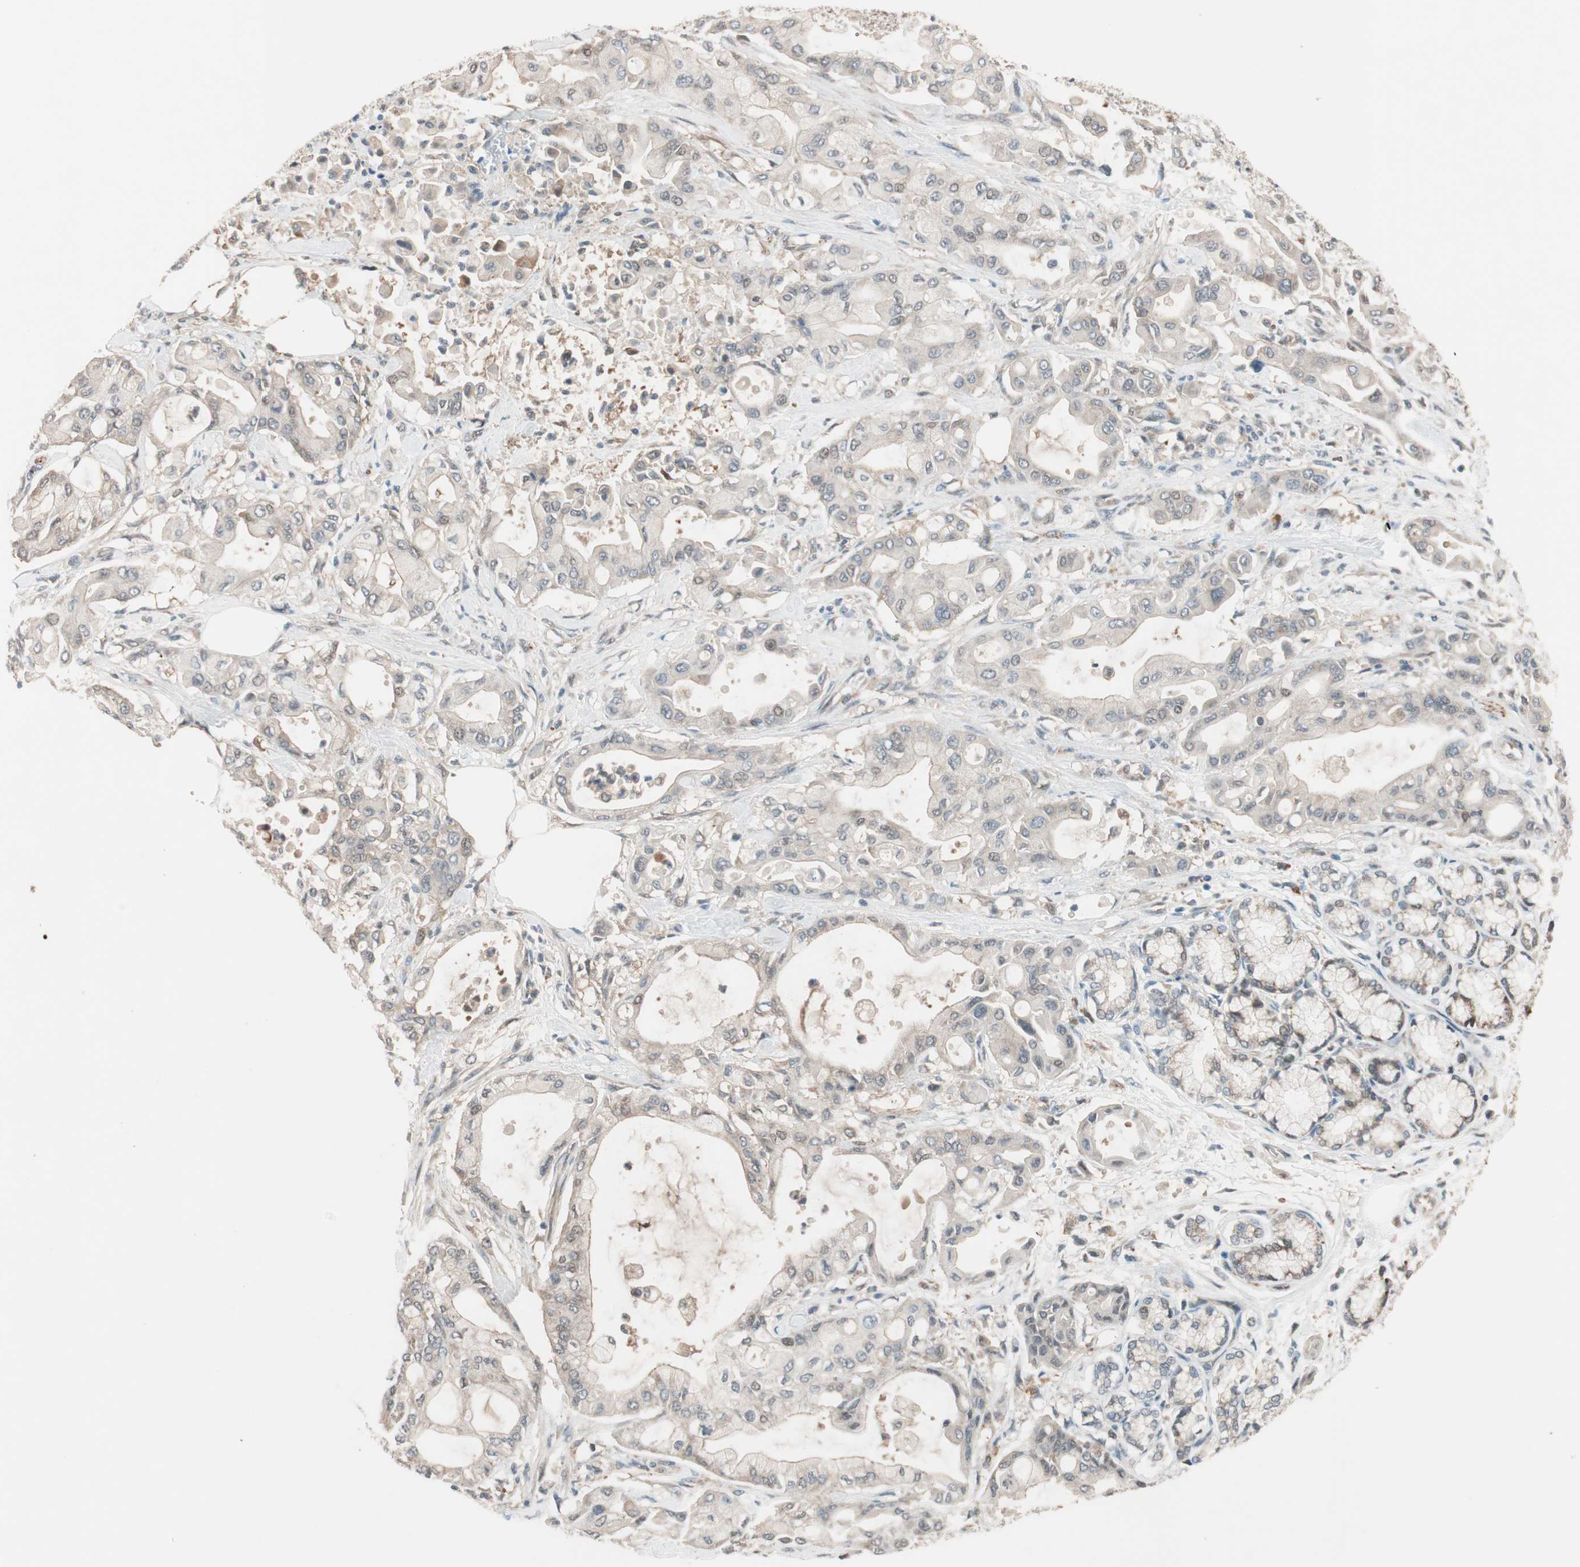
{"staining": {"intensity": "weak", "quantity": "<25%", "location": "cytoplasmic/membranous"}, "tissue": "pancreatic cancer", "cell_type": "Tumor cells", "image_type": "cancer", "snomed": [{"axis": "morphology", "description": "Adenocarcinoma, NOS"}, {"axis": "morphology", "description": "Adenocarcinoma, metastatic, NOS"}, {"axis": "topography", "description": "Lymph node"}, {"axis": "topography", "description": "Pancreas"}, {"axis": "topography", "description": "Duodenum"}], "caption": "DAB immunohistochemical staining of pancreatic cancer exhibits no significant positivity in tumor cells. (DAB immunohistochemistry with hematoxylin counter stain).", "gene": "PIK3R3", "patient": {"sex": "female", "age": 64}}